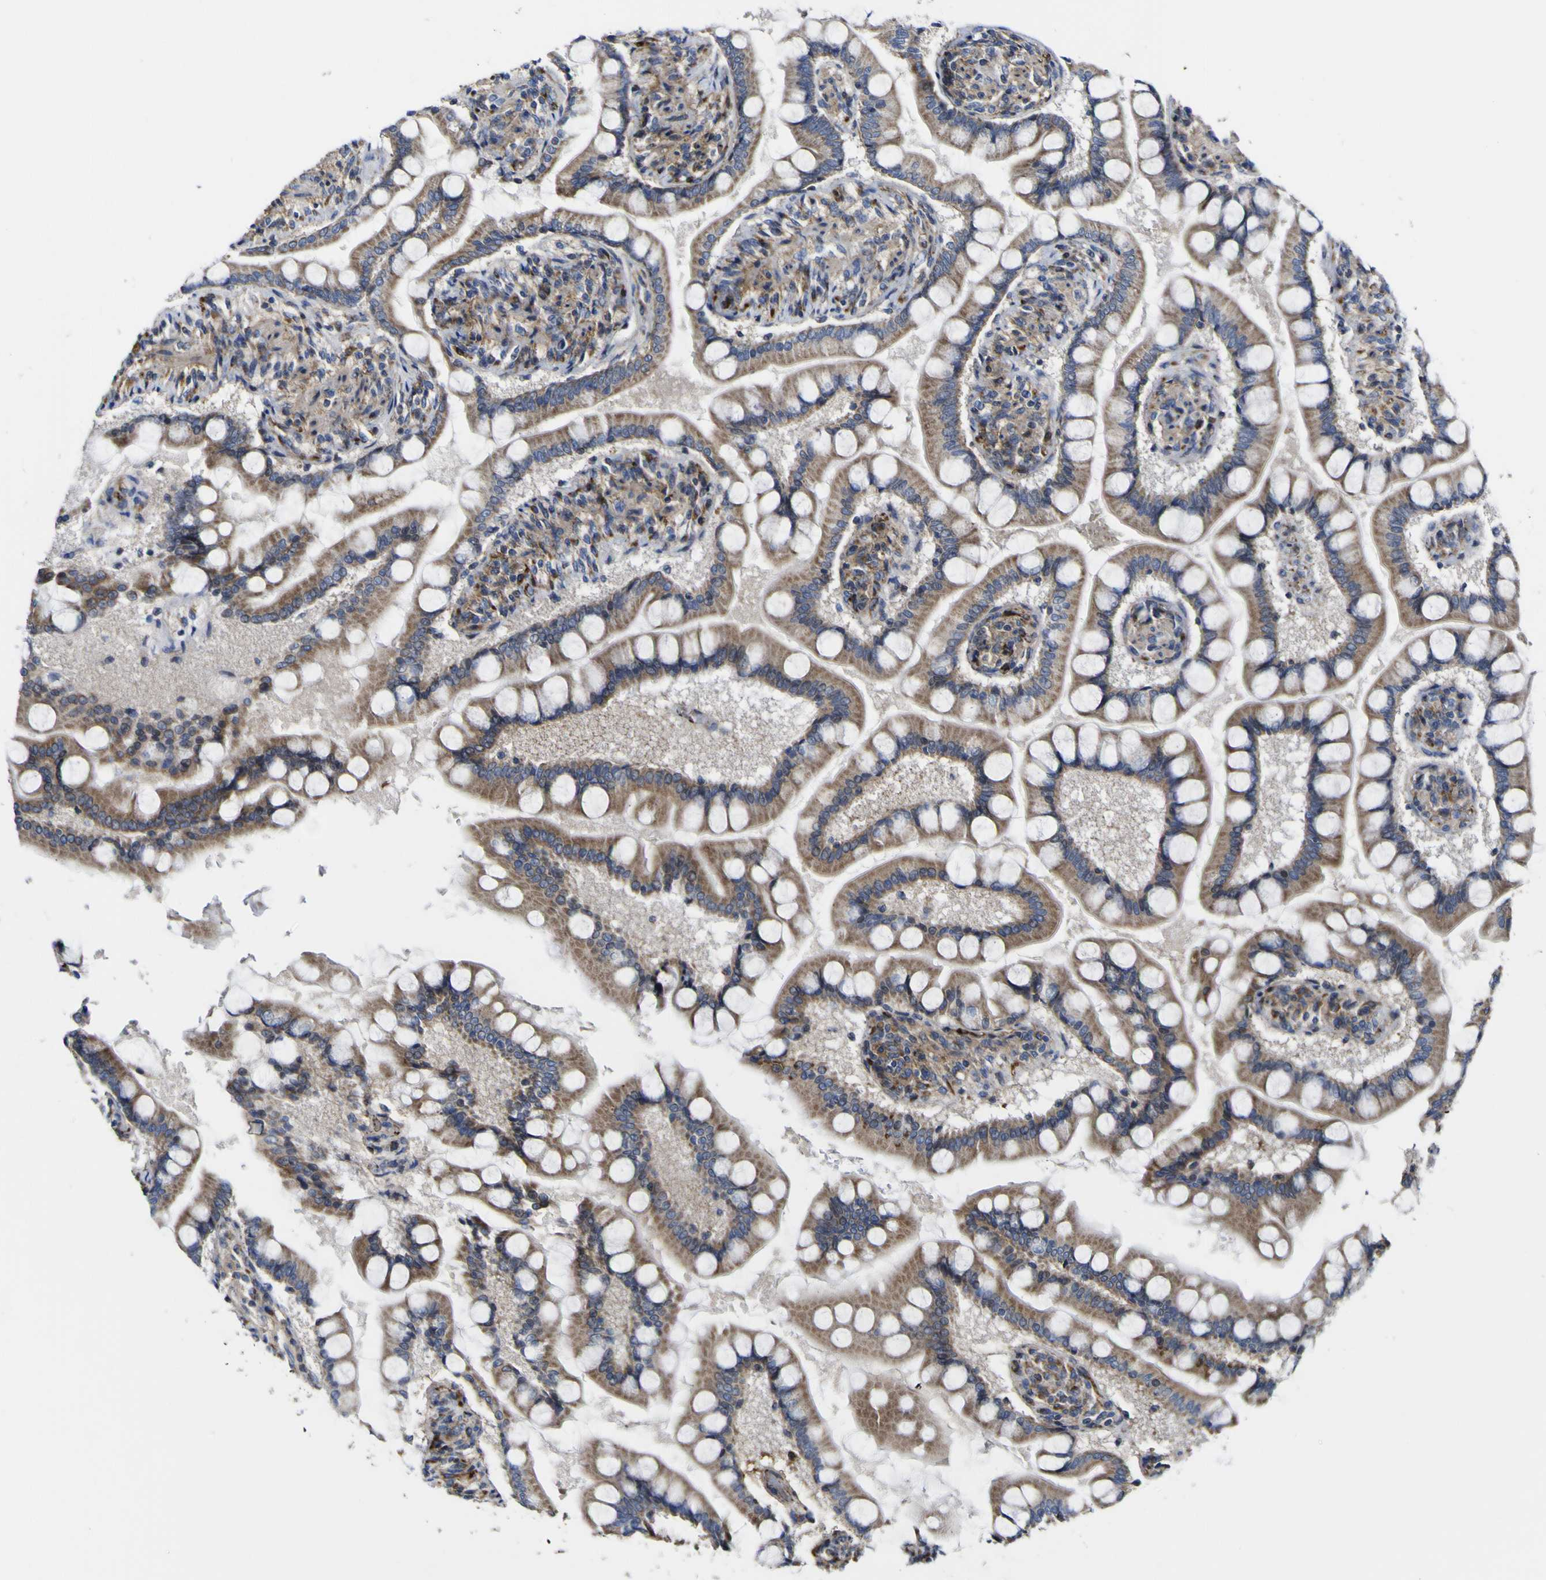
{"staining": {"intensity": "moderate", "quantity": ">75%", "location": "cytoplasmic/membranous"}, "tissue": "small intestine", "cell_type": "Glandular cells", "image_type": "normal", "snomed": [{"axis": "morphology", "description": "Normal tissue, NOS"}, {"axis": "topography", "description": "Small intestine"}], "caption": "A micrograph showing moderate cytoplasmic/membranous positivity in about >75% of glandular cells in normal small intestine, as visualized by brown immunohistochemical staining.", "gene": "CCDC90B", "patient": {"sex": "male", "age": 41}}